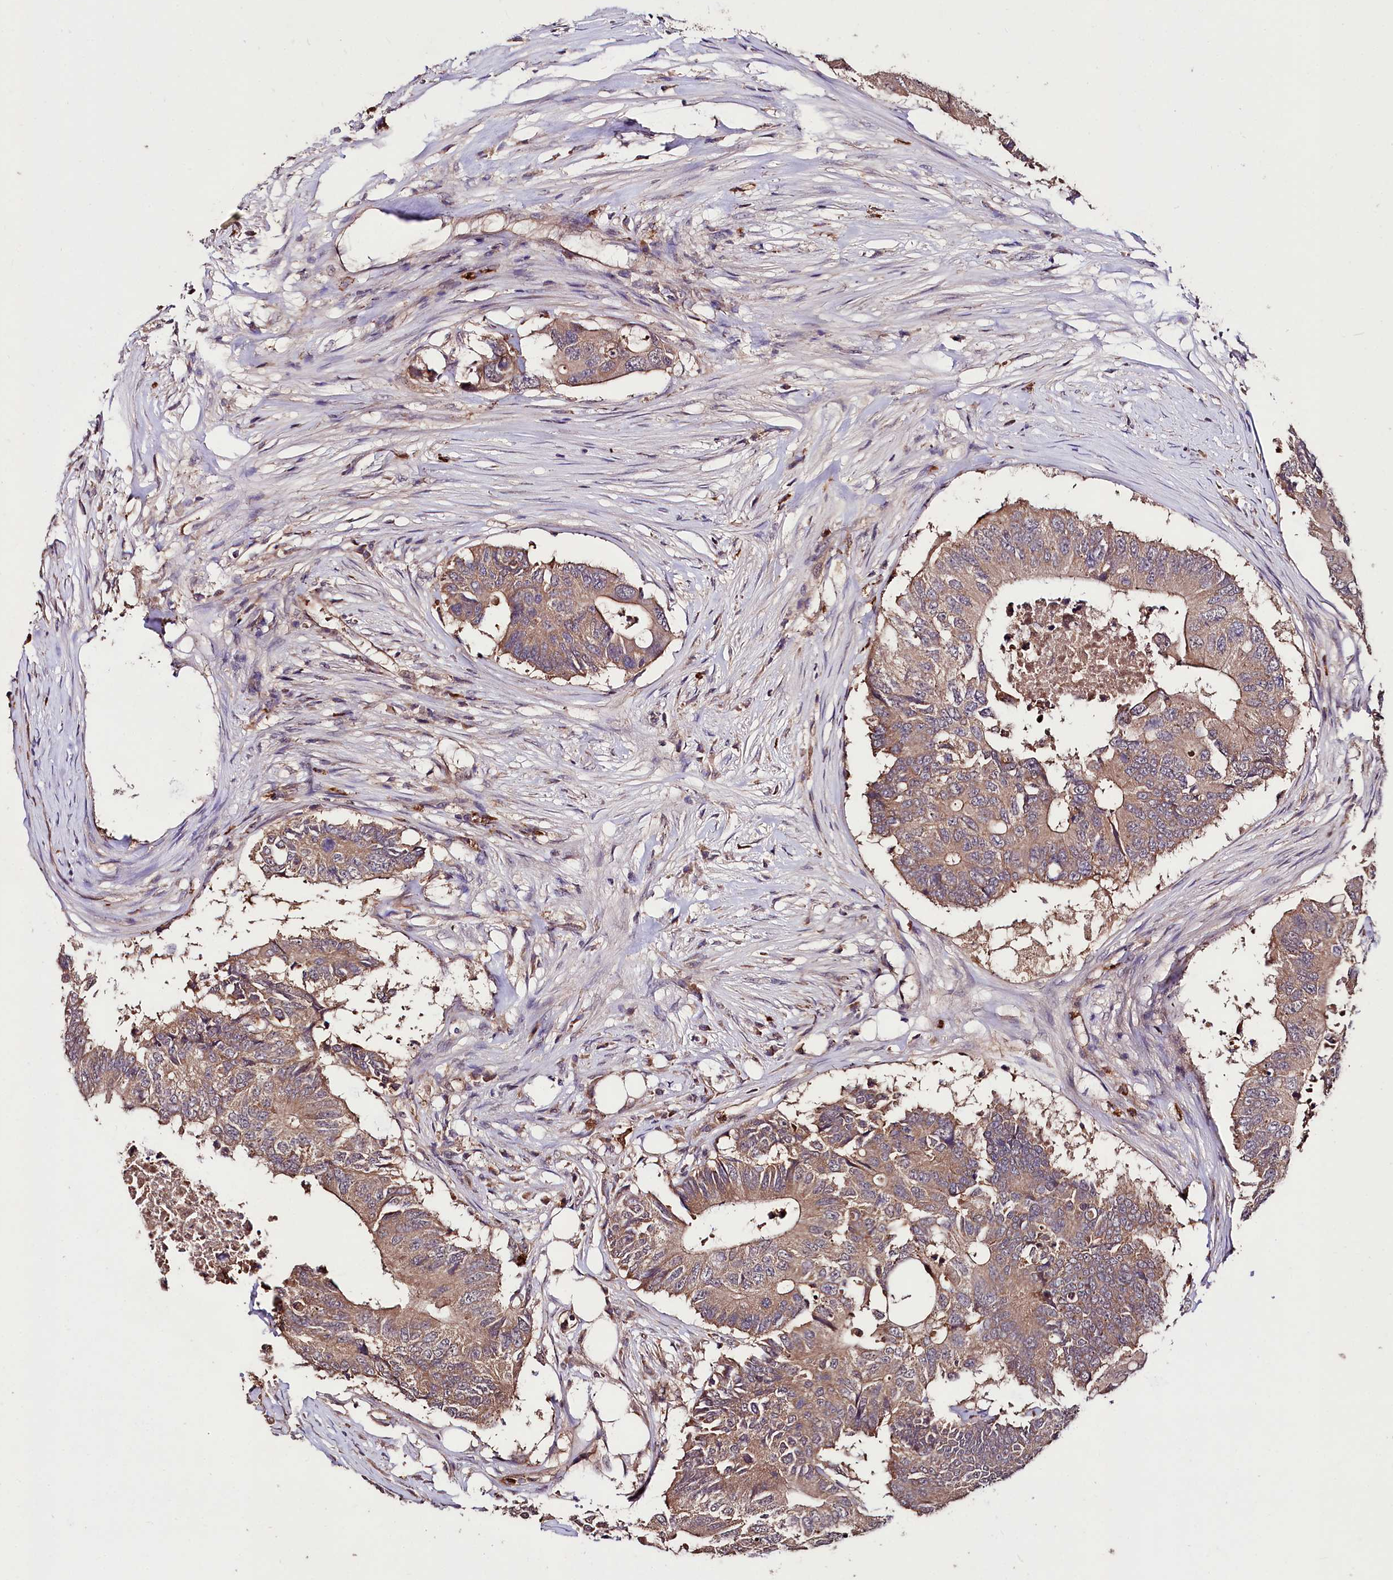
{"staining": {"intensity": "weak", "quantity": ">75%", "location": "cytoplasmic/membranous"}, "tissue": "colorectal cancer", "cell_type": "Tumor cells", "image_type": "cancer", "snomed": [{"axis": "morphology", "description": "Adenocarcinoma, NOS"}, {"axis": "topography", "description": "Colon"}], "caption": "Protein expression analysis of human colorectal adenocarcinoma reveals weak cytoplasmic/membranous expression in about >75% of tumor cells. (brown staining indicates protein expression, while blue staining denotes nuclei).", "gene": "KLRB1", "patient": {"sex": "male", "age": 71}}